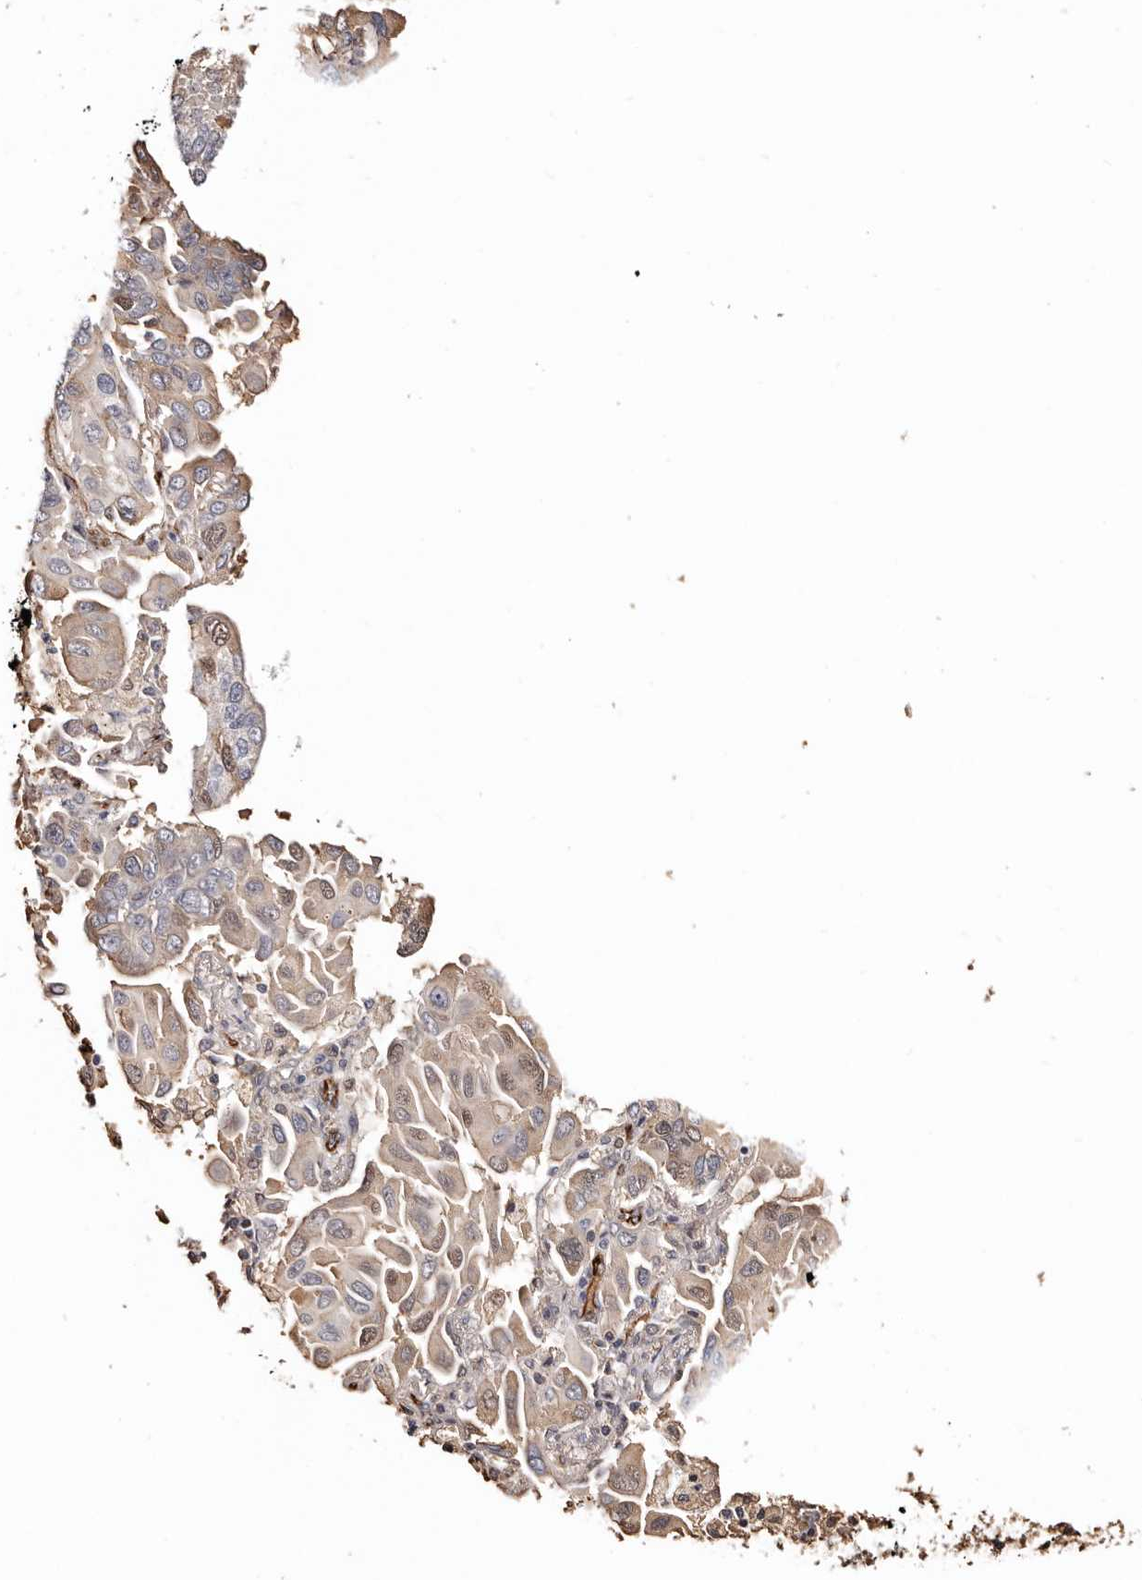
{"staining": {"intensity": "weak", "quantity": "<25%", "location": "cytoplasmic/membranous,nuclear"}, "tissue": "lung cancer", "cell_type": "Tumor cells", "image_type": "cancer", "snomed": [{"axis": "morphology", "description": "Adenocarcinoma, NOS"}, {"axis": "topography", "description": "Lung"}], "caption": "A photomicrograph of human lung adenocarcinoma is negative for staining in tumor cells. (DAB (3,3'-diaminobenzidine) IHC with hematoxylin counter stain).", "gene": "ZNF557", "patient": {"sex": "male", "age": 64}}